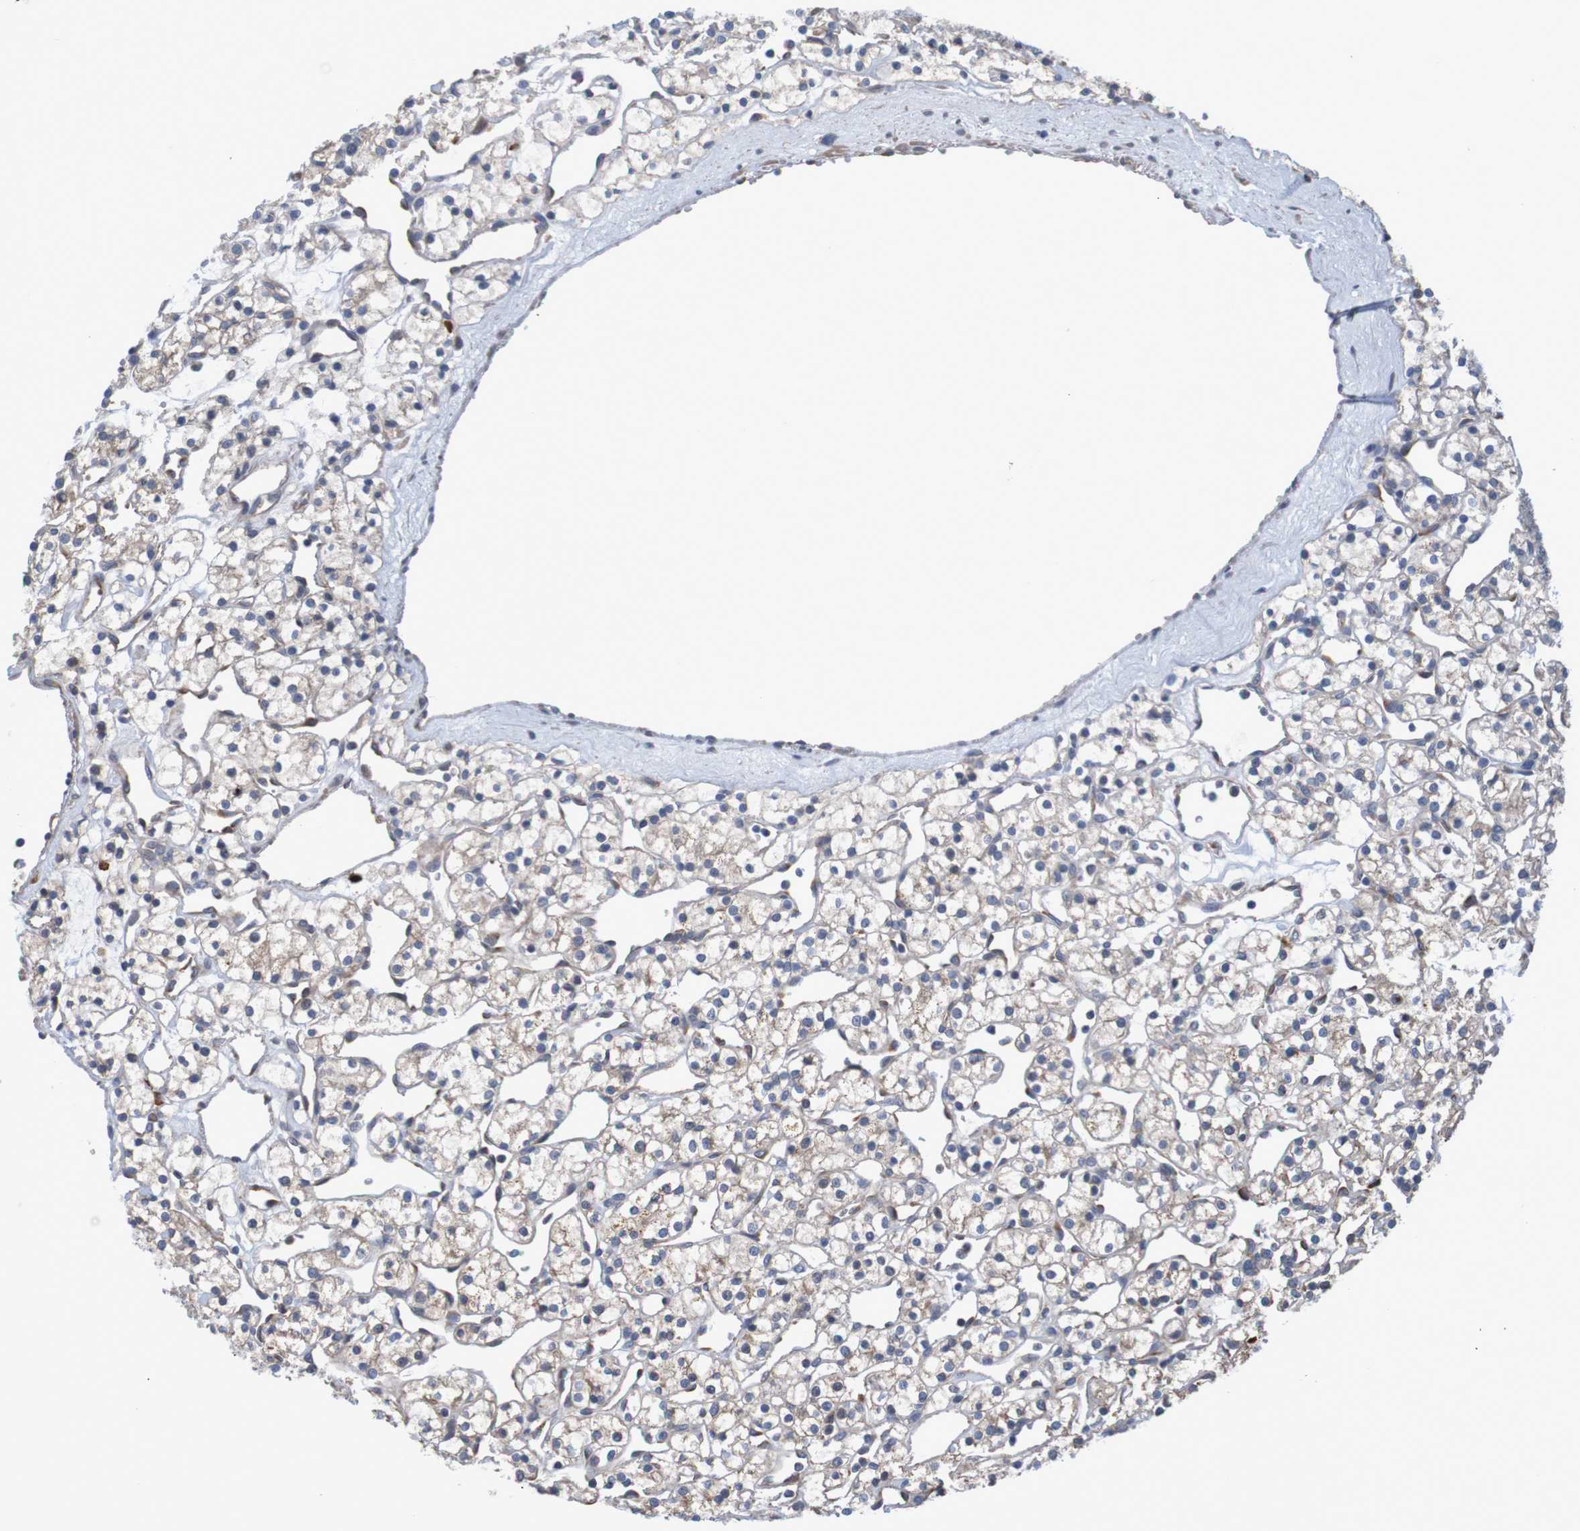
{"staining": {"intensity": "weak", "quantity": ">75%", "location": "cytoplasmic/membranous"}, "tissue": "renal cancer", "cell_type": "Tumor cells", "image_type": "cancer", "snomed": [{"axis": "morphology", "description": "Adenocarcinoma, NOS"}, {"axis": "topography", "description": "Kidney"}], "caption": "Immunohistochemistry of adenocarcinoma (renal) reveals low levels of weak cytoplasmic/membranous expression in approximately >75% of tumor cells.", "gene": "CLDN18", "patient": {"sex": "female", "age": 60}}